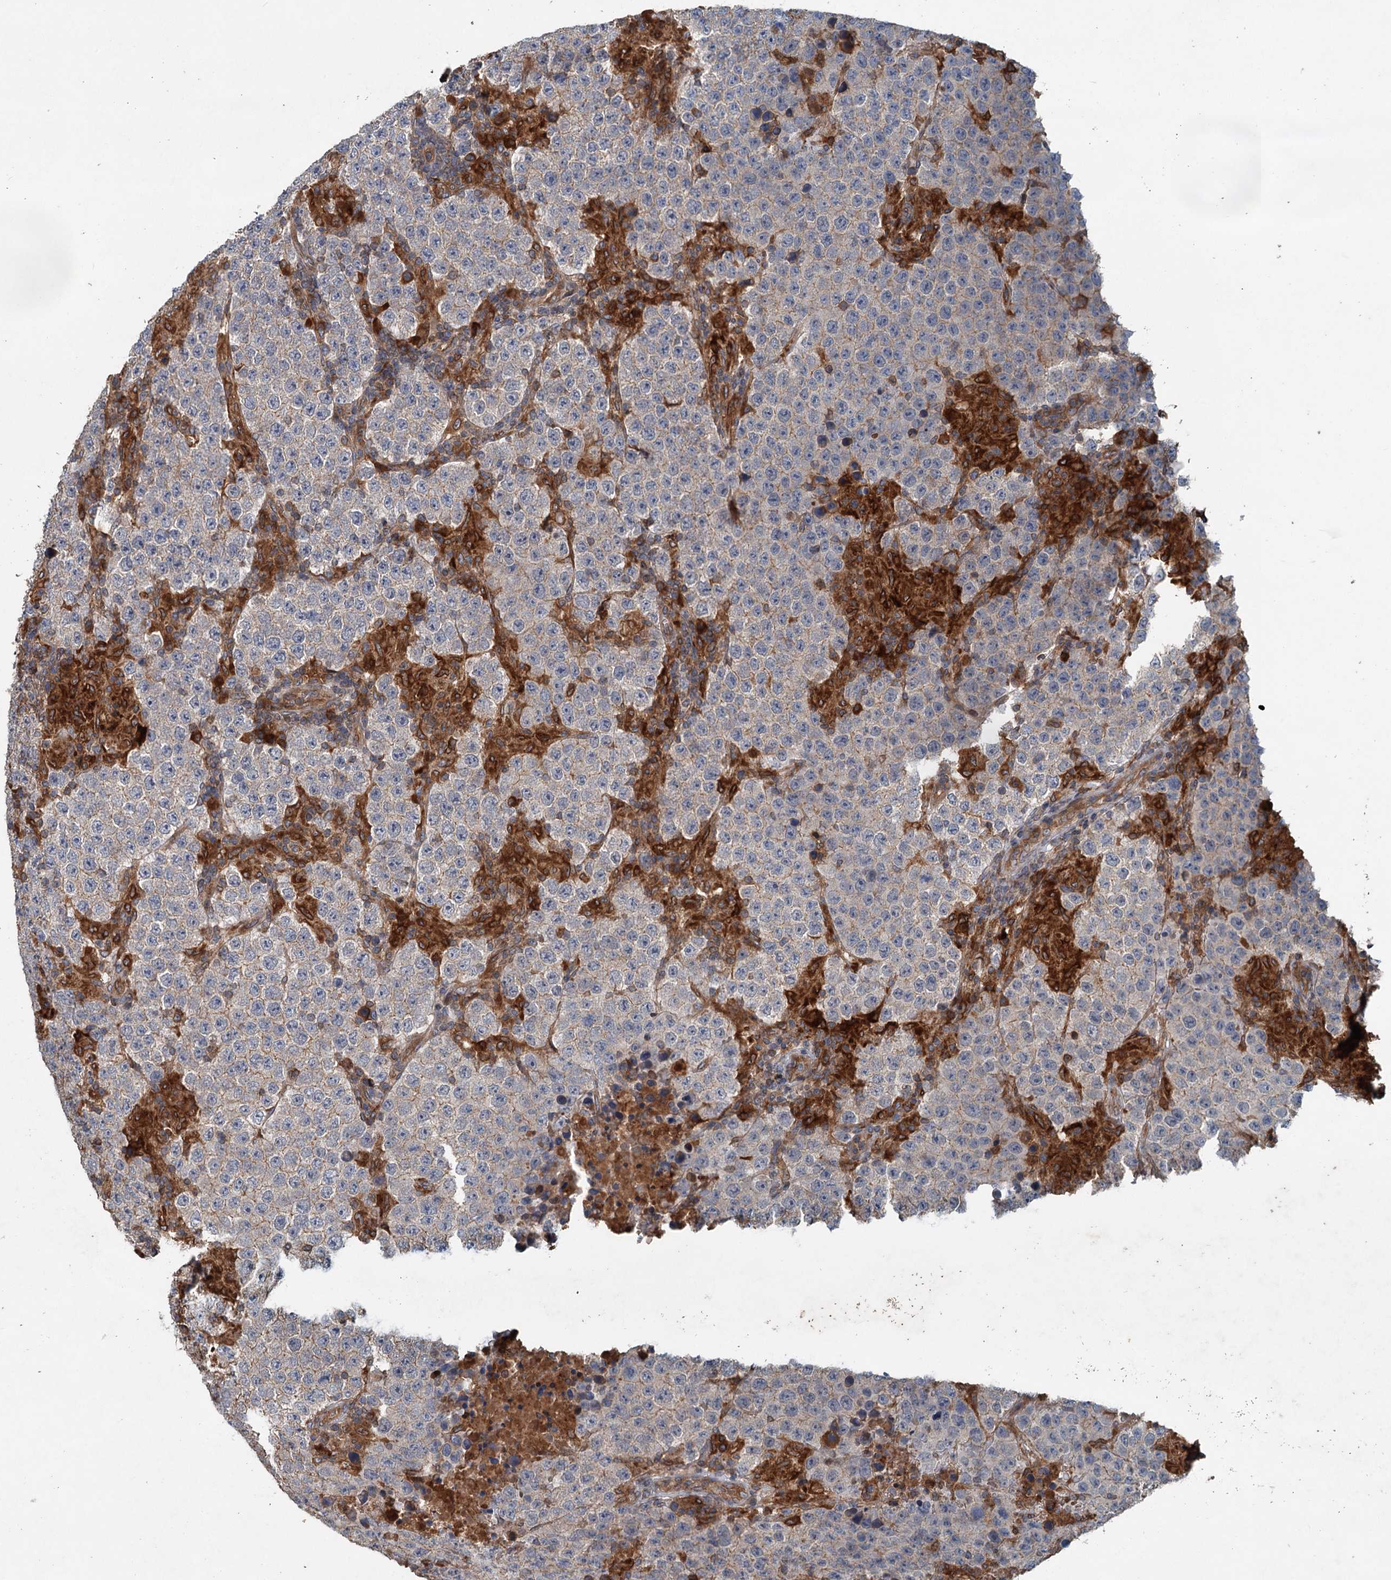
{"staining": {"intensity": "negative", "quantity": "none", "location": "none"}, "tissue": "testis cancer", "cell_type": "Tumor cells", "image_type": "cancer", "snomed": [{"axis": "morphology", "description": "Normal tissue, NOS"}, {"axis": "morphology", "description": "Urothelial carcinoma, High grade"}, {"axis": "morphology", "description": "Seminoma, NOS"}, {"axis": "morphology", "description": "Carcinoma, Embryonal, NOS"}, {"axis": "topography", "description": "Urinary bladder"}, {"axis": "topography", "description": "Testis"}], "caption": "Immunohistochemical staining of testis embryonal carcinoma demonstrates no significant expression in tumor cells. (Immunohistochemistry (ihc), brightfield microscopy, high magnification).", "gene": "TAPBPL", "patient": {"sex": "male", "age": 41}}